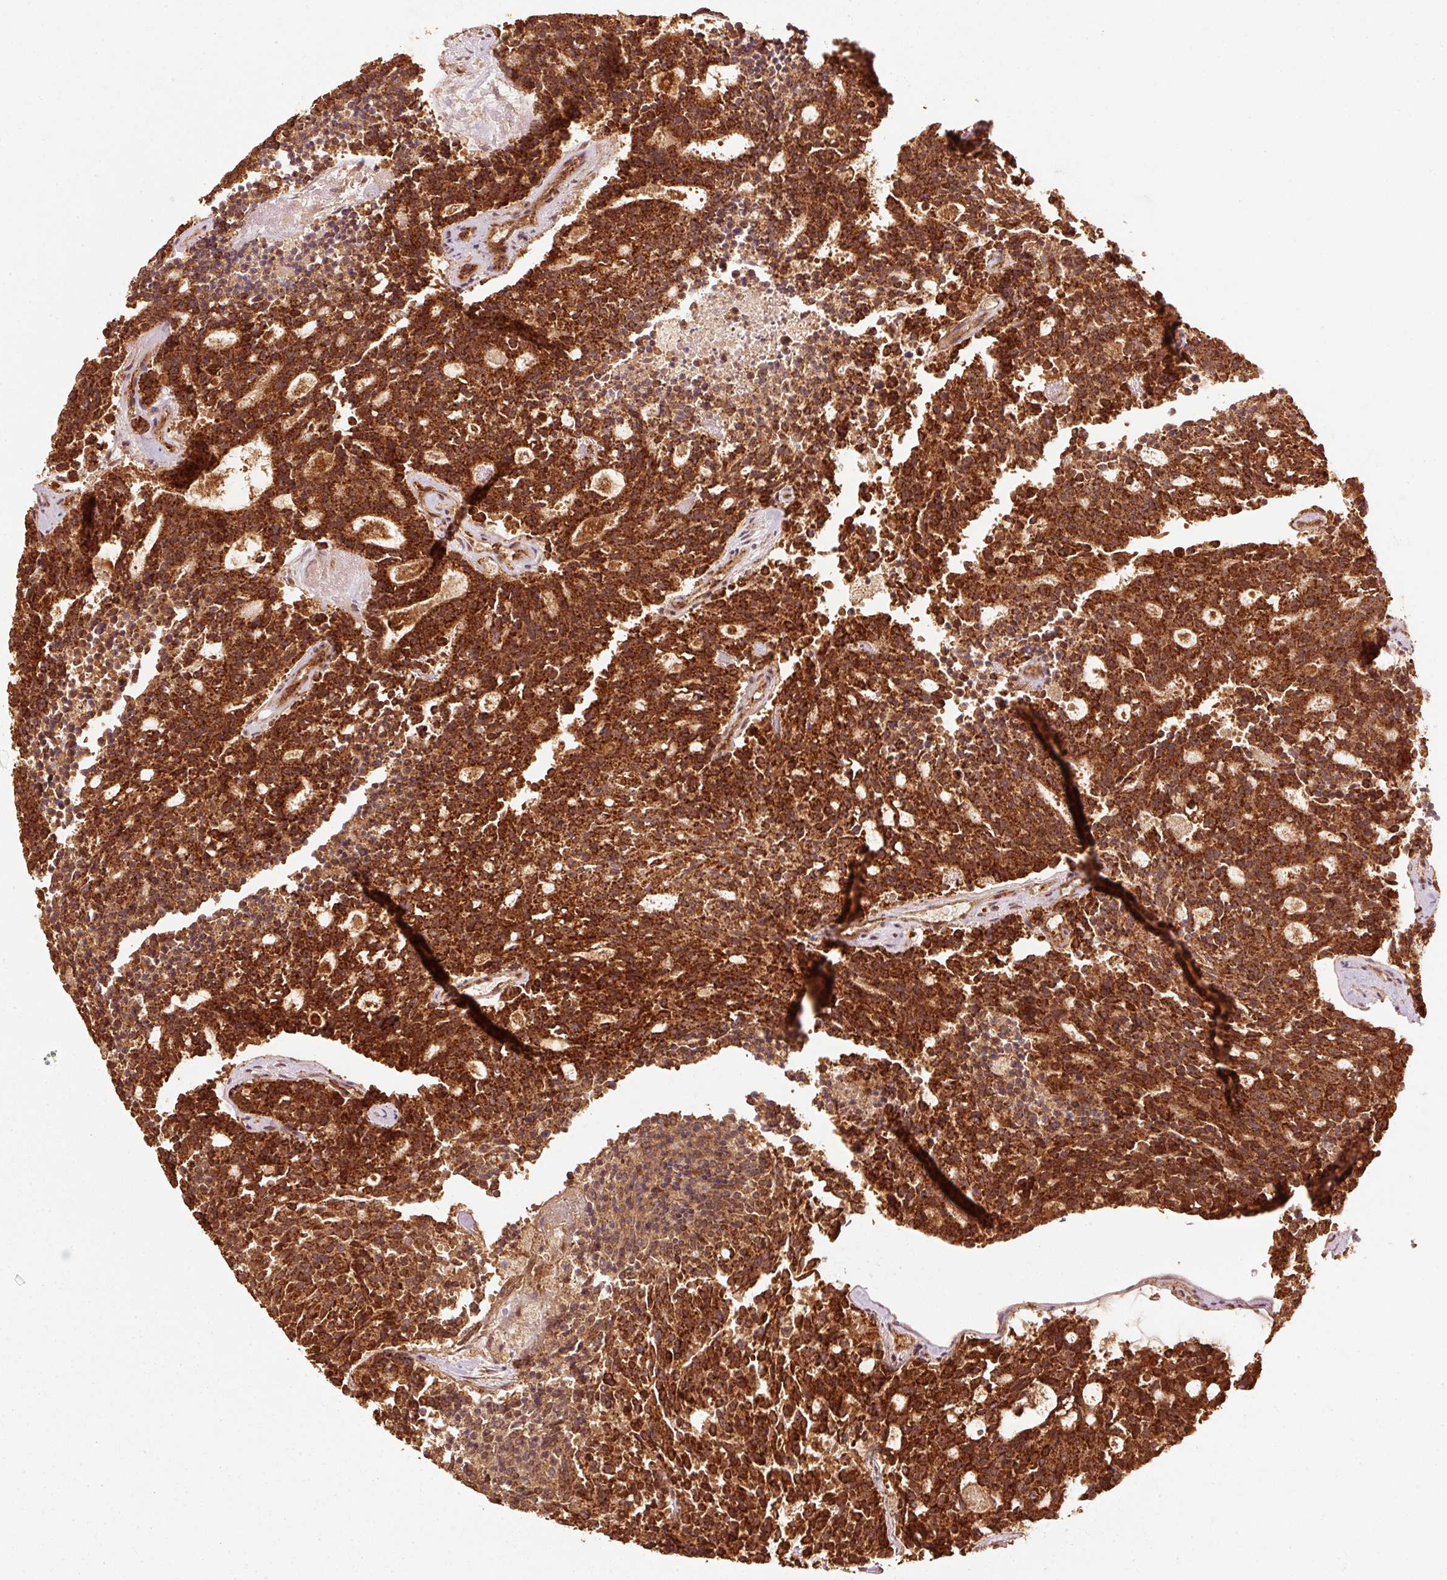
{"staining": {"intensity": "strong", "quantity": ">75%", "location": "cytoplasmic/membranous"}, "tissue": "carcinoid", "cell_type": "Tumor cells", "image_type": "cancer", "snomed": [{"axis": "morphology", "description": "Carcinoid, malignant, NOS"}, {"axis": "topography", "description": "Pancreas"}], "caption": "Protein staining of malignant carcinoid tissue exhibits strong cytoplasmic/membranous staining in about >75% of tumor cells.", "gene": "MRPL16", "patient": {"sex": "female", "age": 54}}